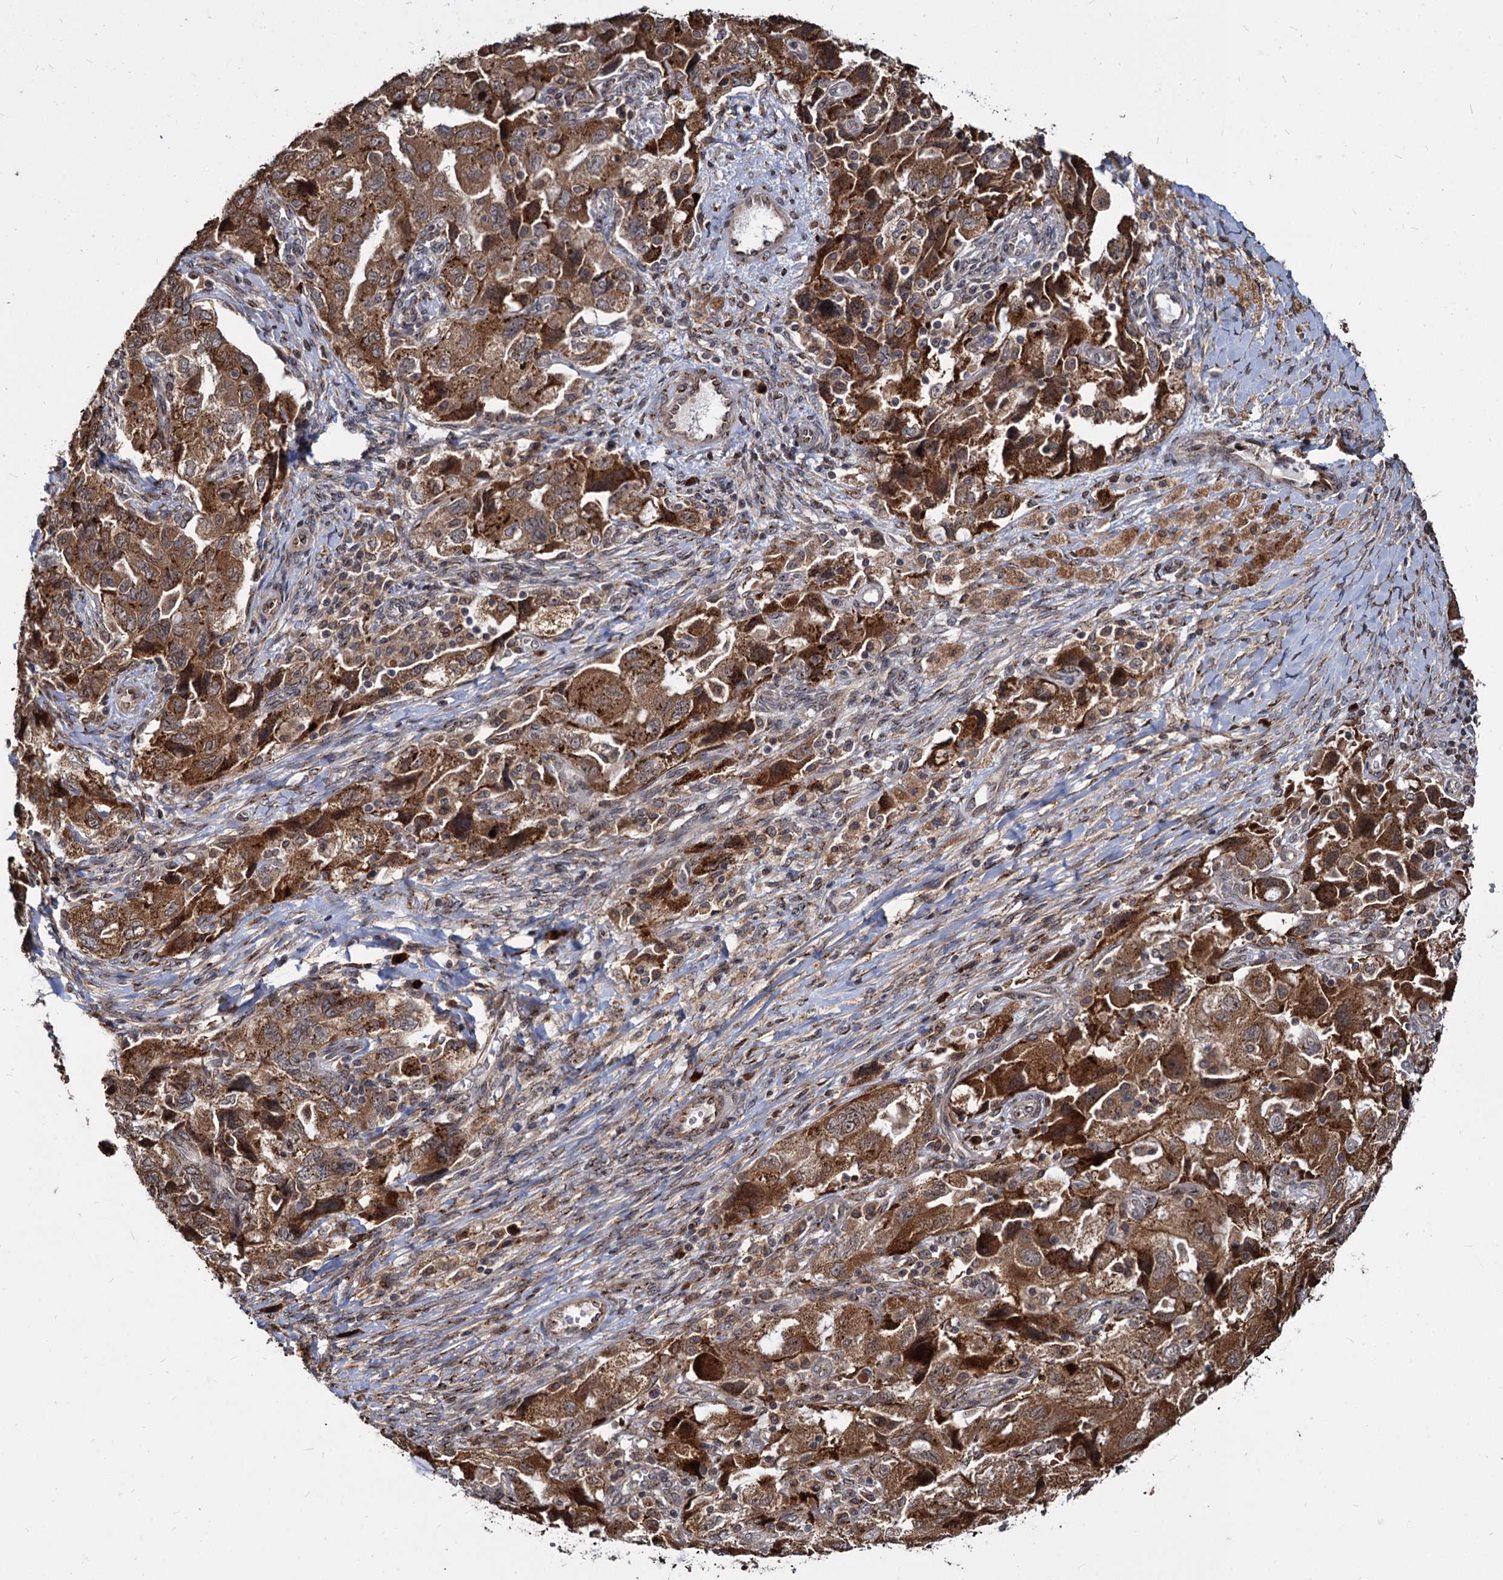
{"staining": {"intensity": "moderate", "quantity": ">75%", "location": "cytoplasmic/membranous"}, "tissue": "ovarian cancer", "cell_type": "Tumor cells", "image_type": "cancer", "snomed": [{"axis": "morphology", "description": "Carcinoma, NOS"}, {"axis": "morphology", "description": "Cystadenocarcinoma, serous, NOS"}, {"axis": "topography", "description": "Ovary"}], "caption": "Ovarian cancer was stained to show a protein in brown. There is medium levels of moderate cytoplasmic/membranous staining in about >75% of tumor cells.", "gene": "SAAL1", "patient": {"sex": "female", "age": 69}}